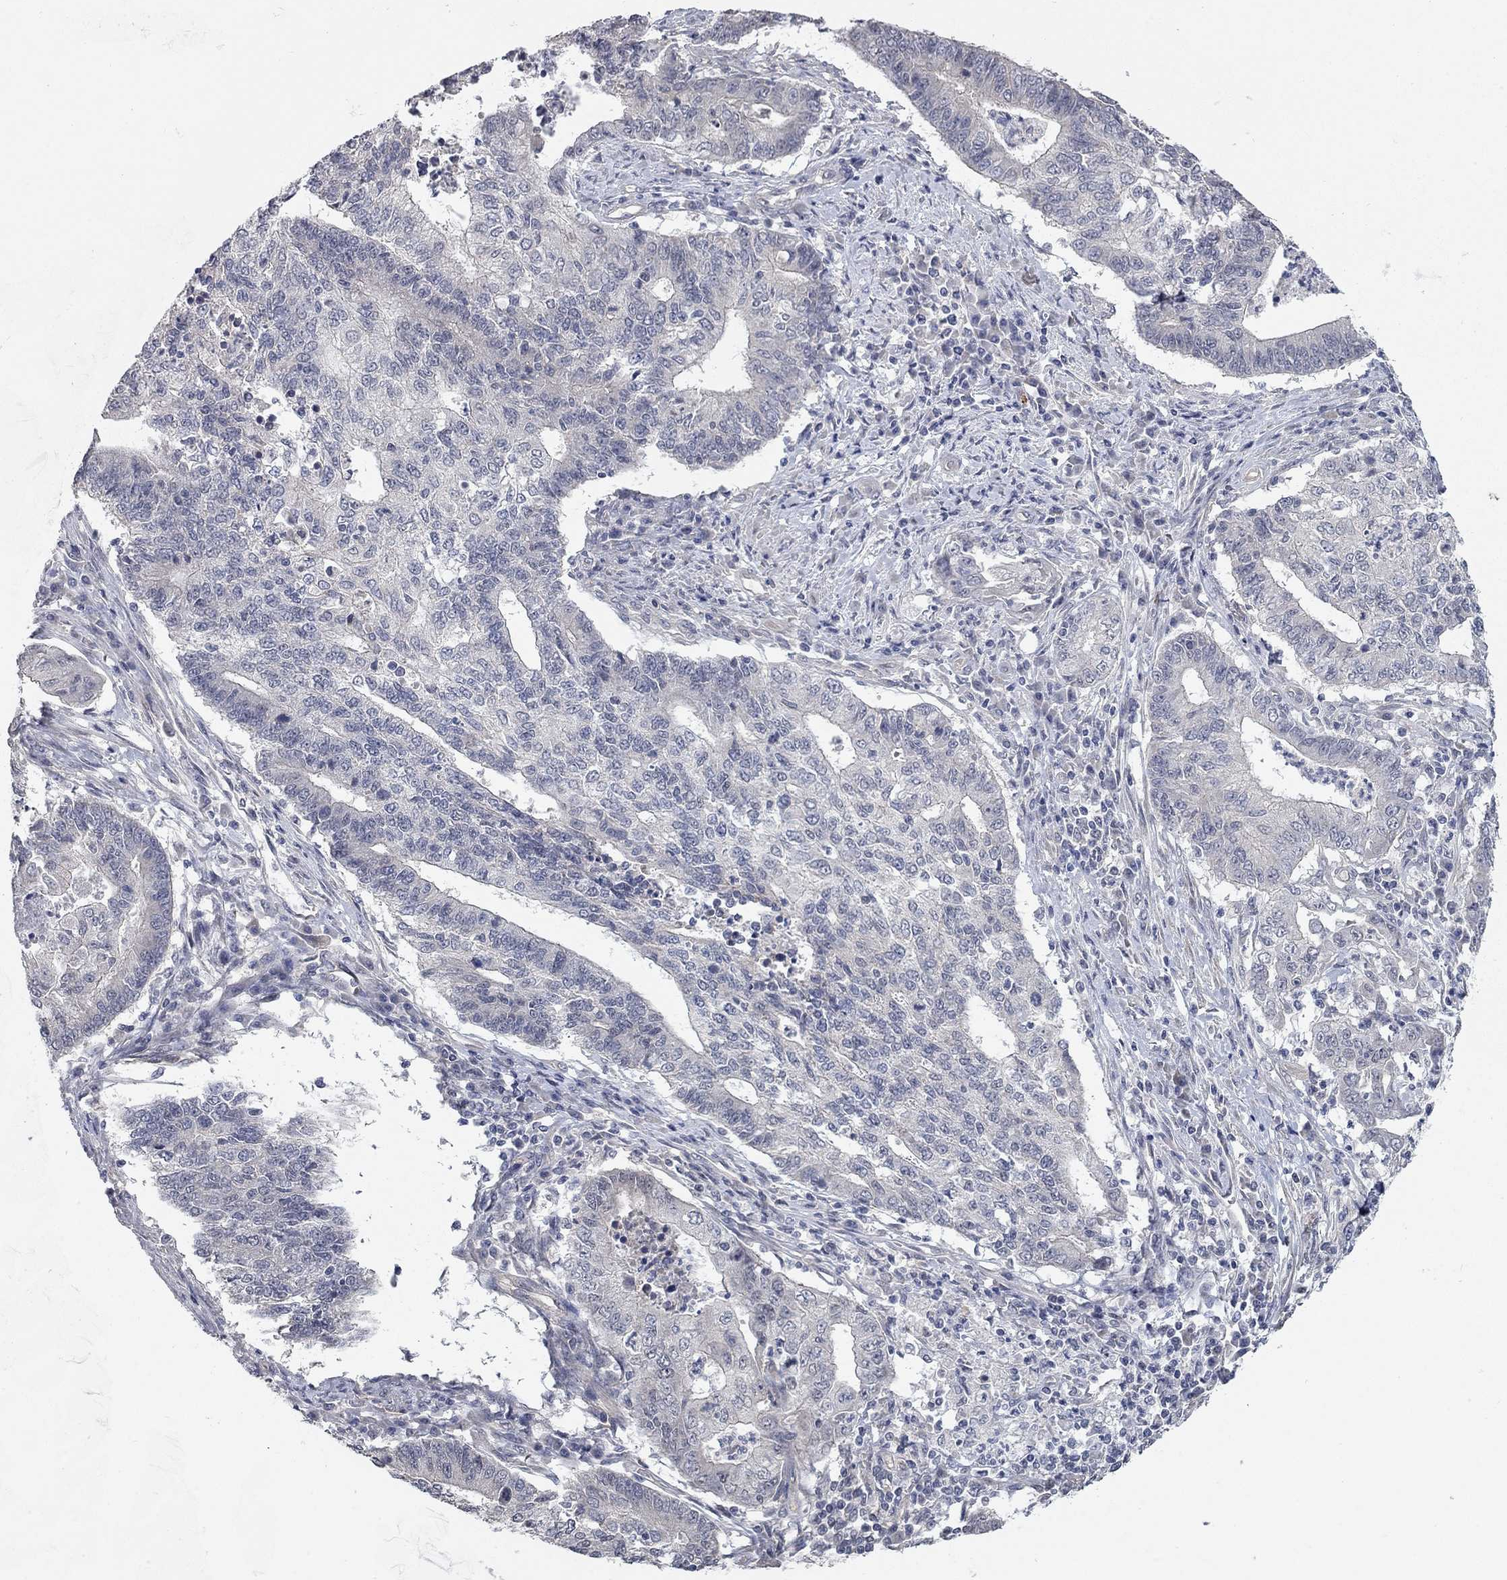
{"staining": {"intensity": "negative", "quantity": "none", "location": "none"}, "tissue": "endometrial cancer", "cell_type": "Tumor cells", "image_type": "cancer", "snomed": [{"axis": "morphology", "description": "Adenocarcinoma, NOS"}, {"axis": "topography", "description": "Uterus"}, {"axis": "topography", "description": "Endometrium"}], "caption": "This image is of endometrial adenocarcinoma stained with immunohistochemistry to label a protein in brown with the nuclei are counter-stained blue. There is no expression in tumor cells.", "gene": "WASF3", "patient": {"sex": "female", "age": 54}}